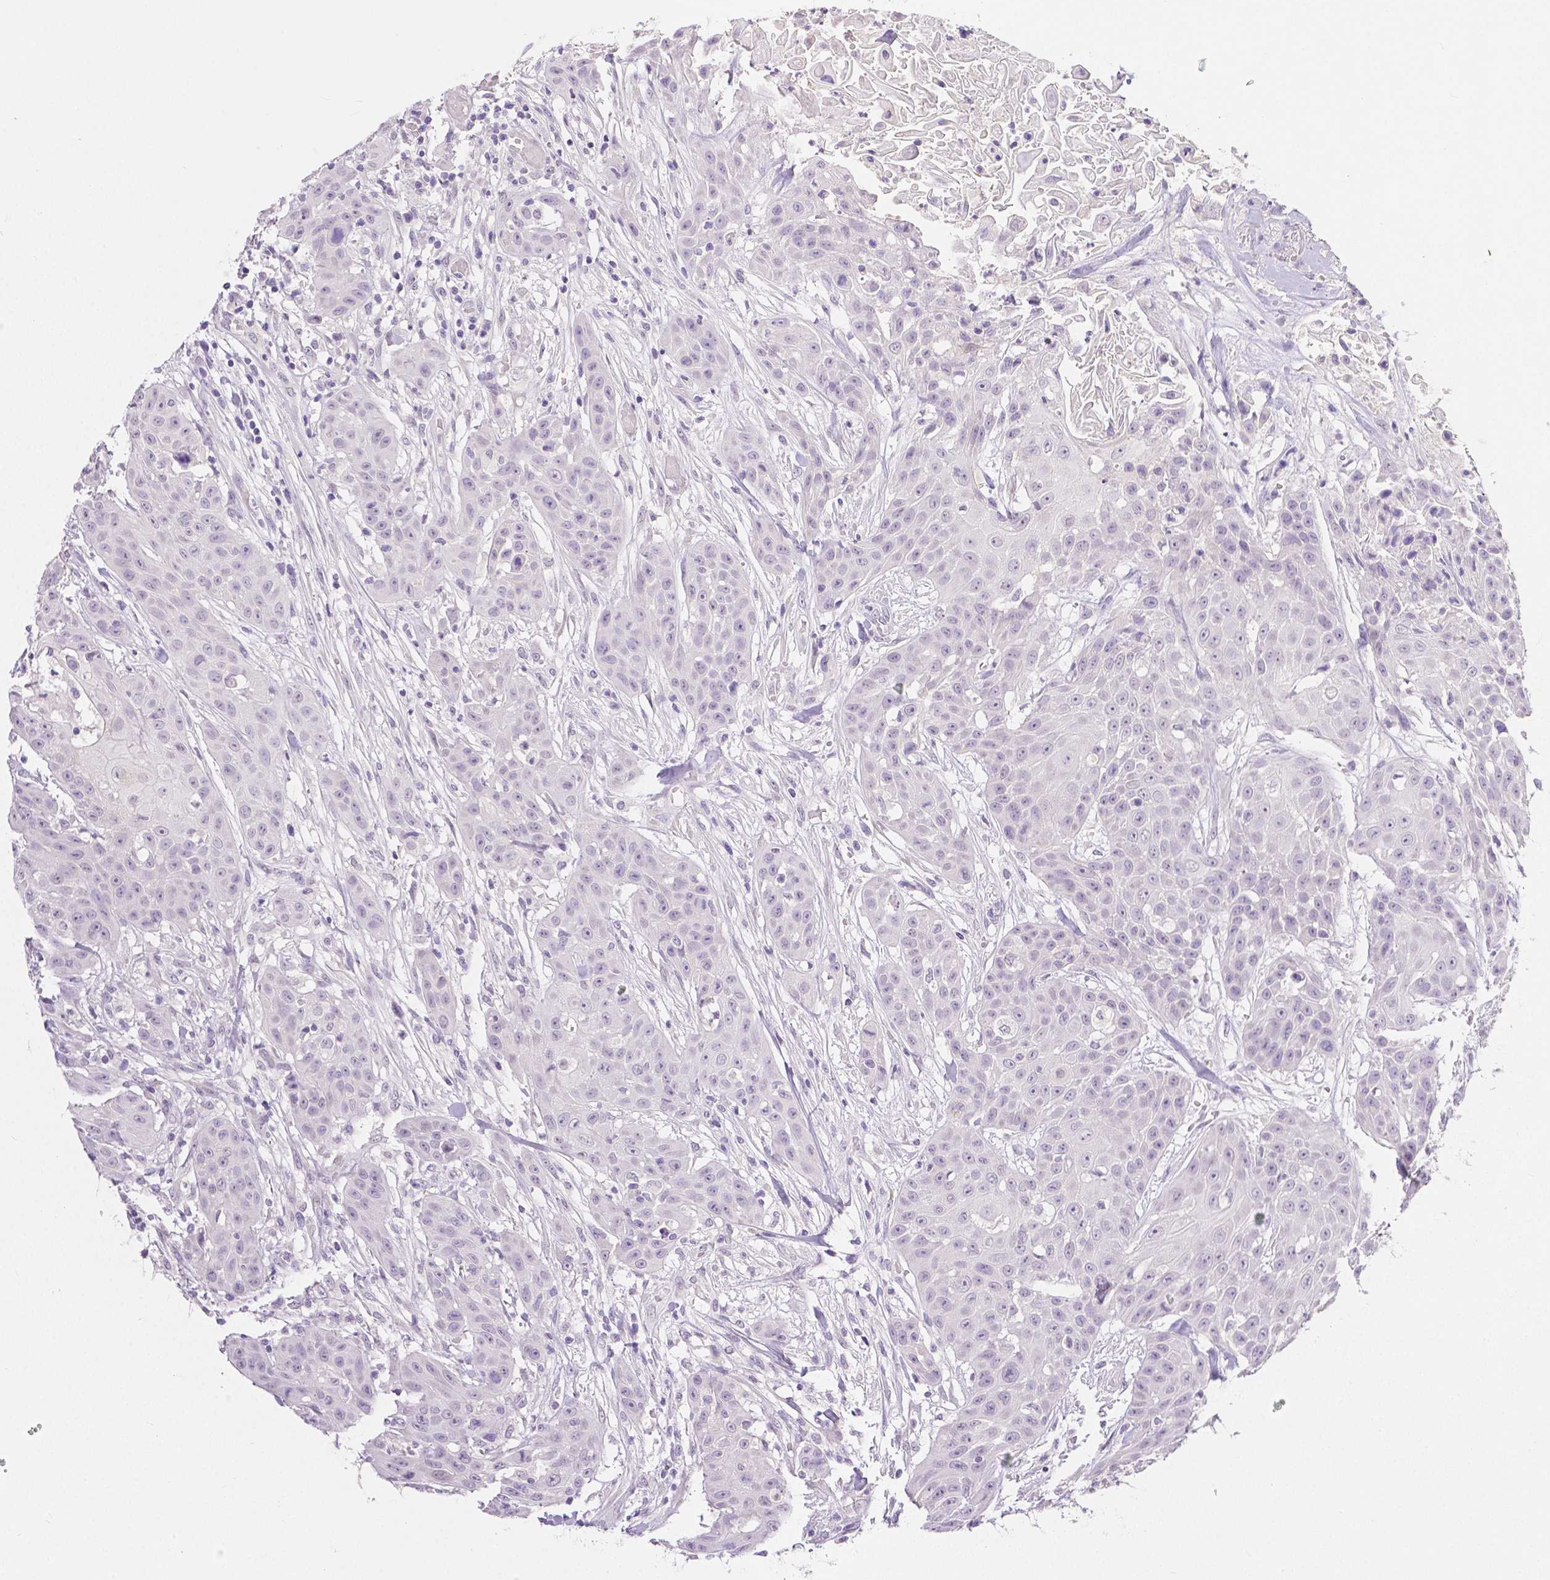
{"staining": {"intensity": "negative", "quantity": "none", "location": "none"}, "tissue": "head and neck cancer", "cell_type": "Tumor cells", "image_type": "cancer", "snomed": [{"axis": "morphology", "description": "Squamous cell carcinoma, NOS"}, {"axis": "topography", "description": "Oral tissue"}, {"axis": "topography", "description": "Head-Neck"}], "caption": "Micrograph shows no protein positivity in tumor cells of head and neck cancer tissue. (Immunohistochemistry (ihc), brightfield microscopy, high magnification).", "gene": "OCLN", "patient": {"sex": "female", "age": 55}}